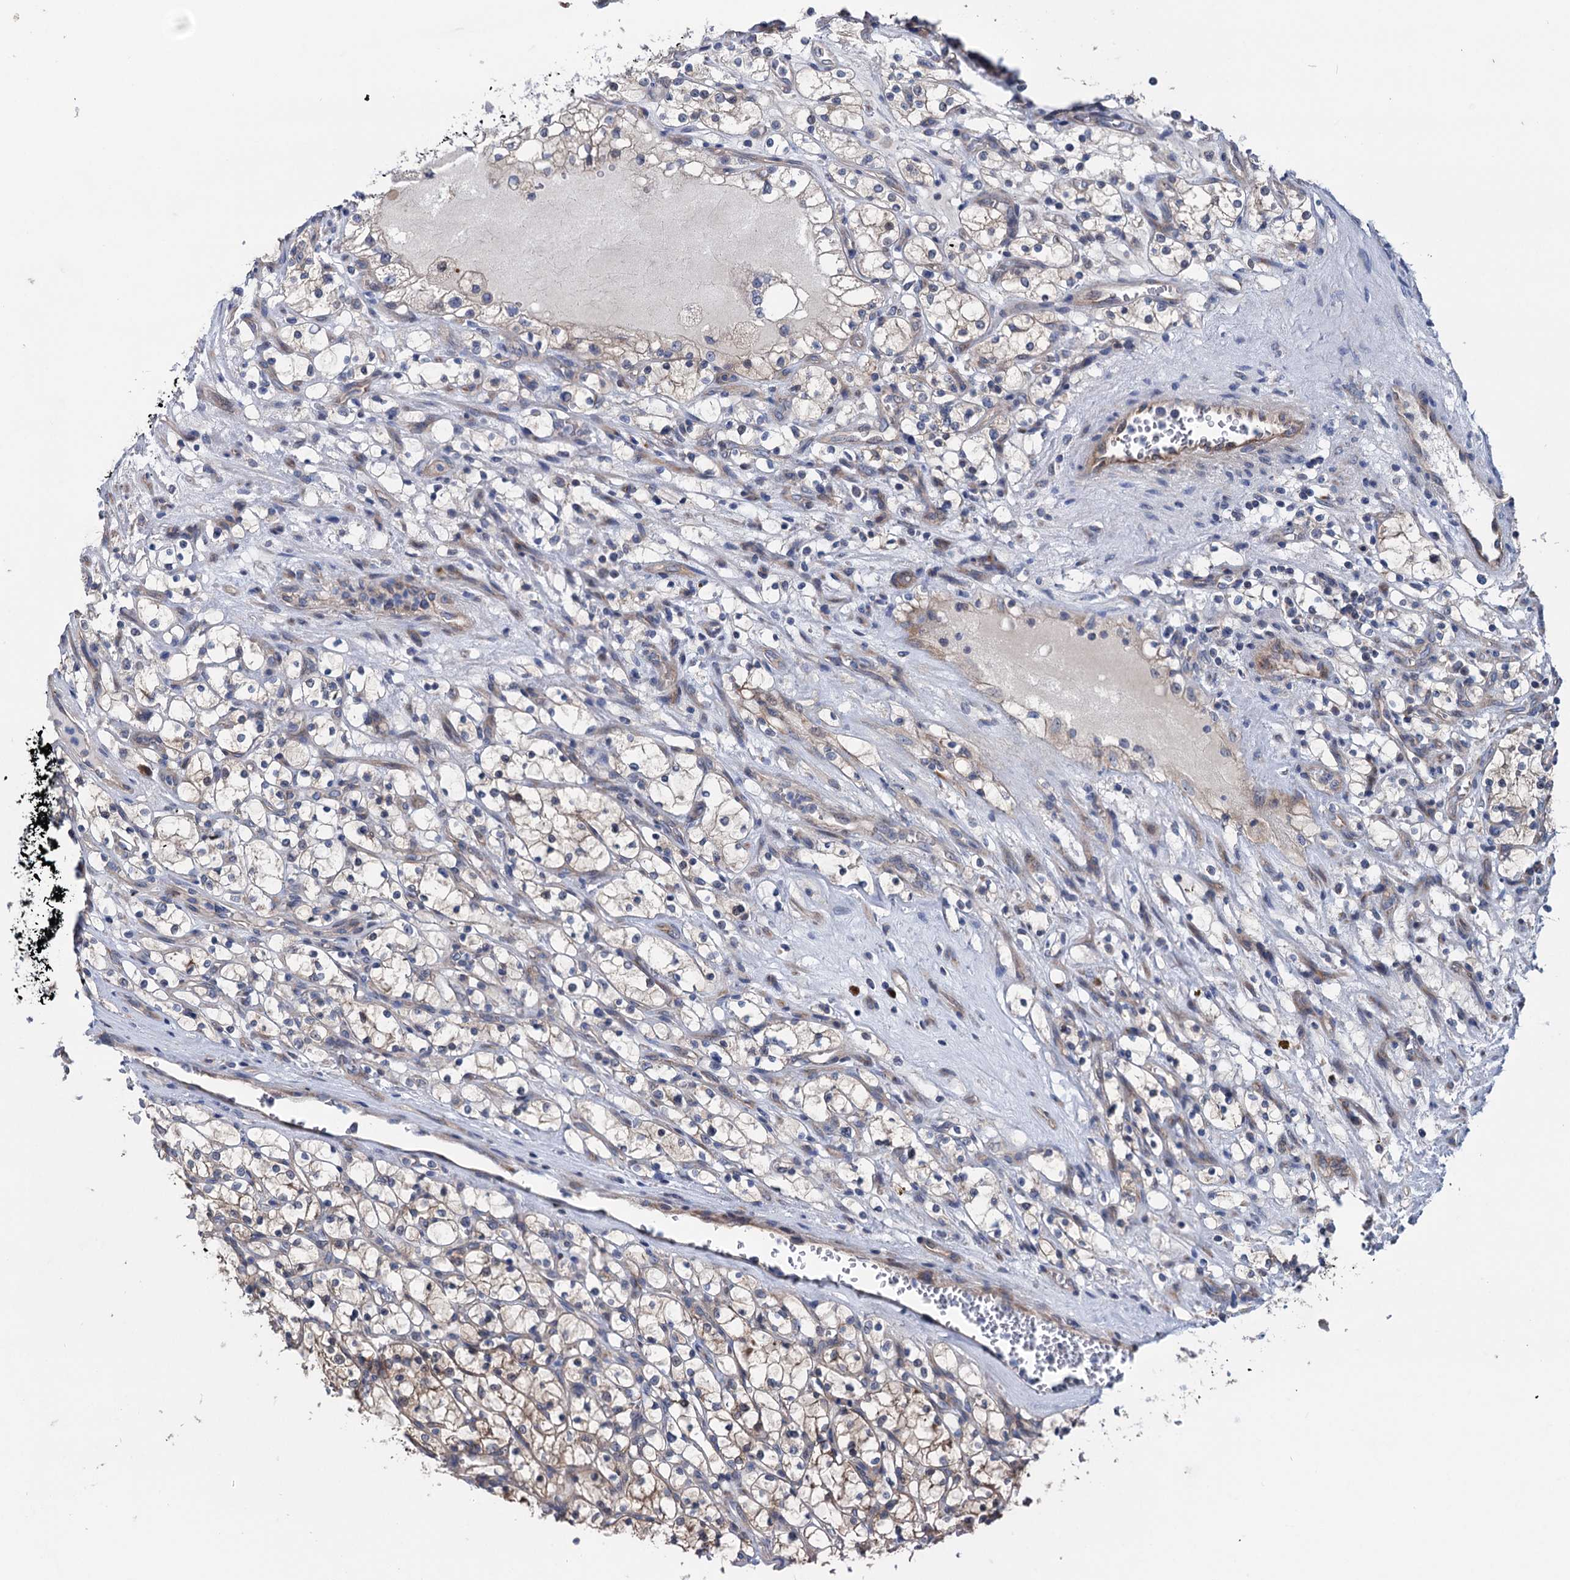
{"staining": {"intensity": "weak", "quantity": "25%-75%", "location": "cytoplasmic/membranous"}, "tissue": "renal cancer", "cell_type": "Tumor cells", "image_type": "cancer", "snomed": [{"axis": "morphology", "description": "Adenocarcinoma, NOS"}, {"axis": "topography", "description": "Kidney"}], "caption": "Brown immunohistochemical staining in adenocarcinoma (renal) exhibits weak cytoplasmic/membranous staining in approximately 25%-75% of tumor cells. (Brightfield microscopy of DAB IHC at high magnification).", "gene": "EYA4", "patient": {"sex": "female", "age": 69}}